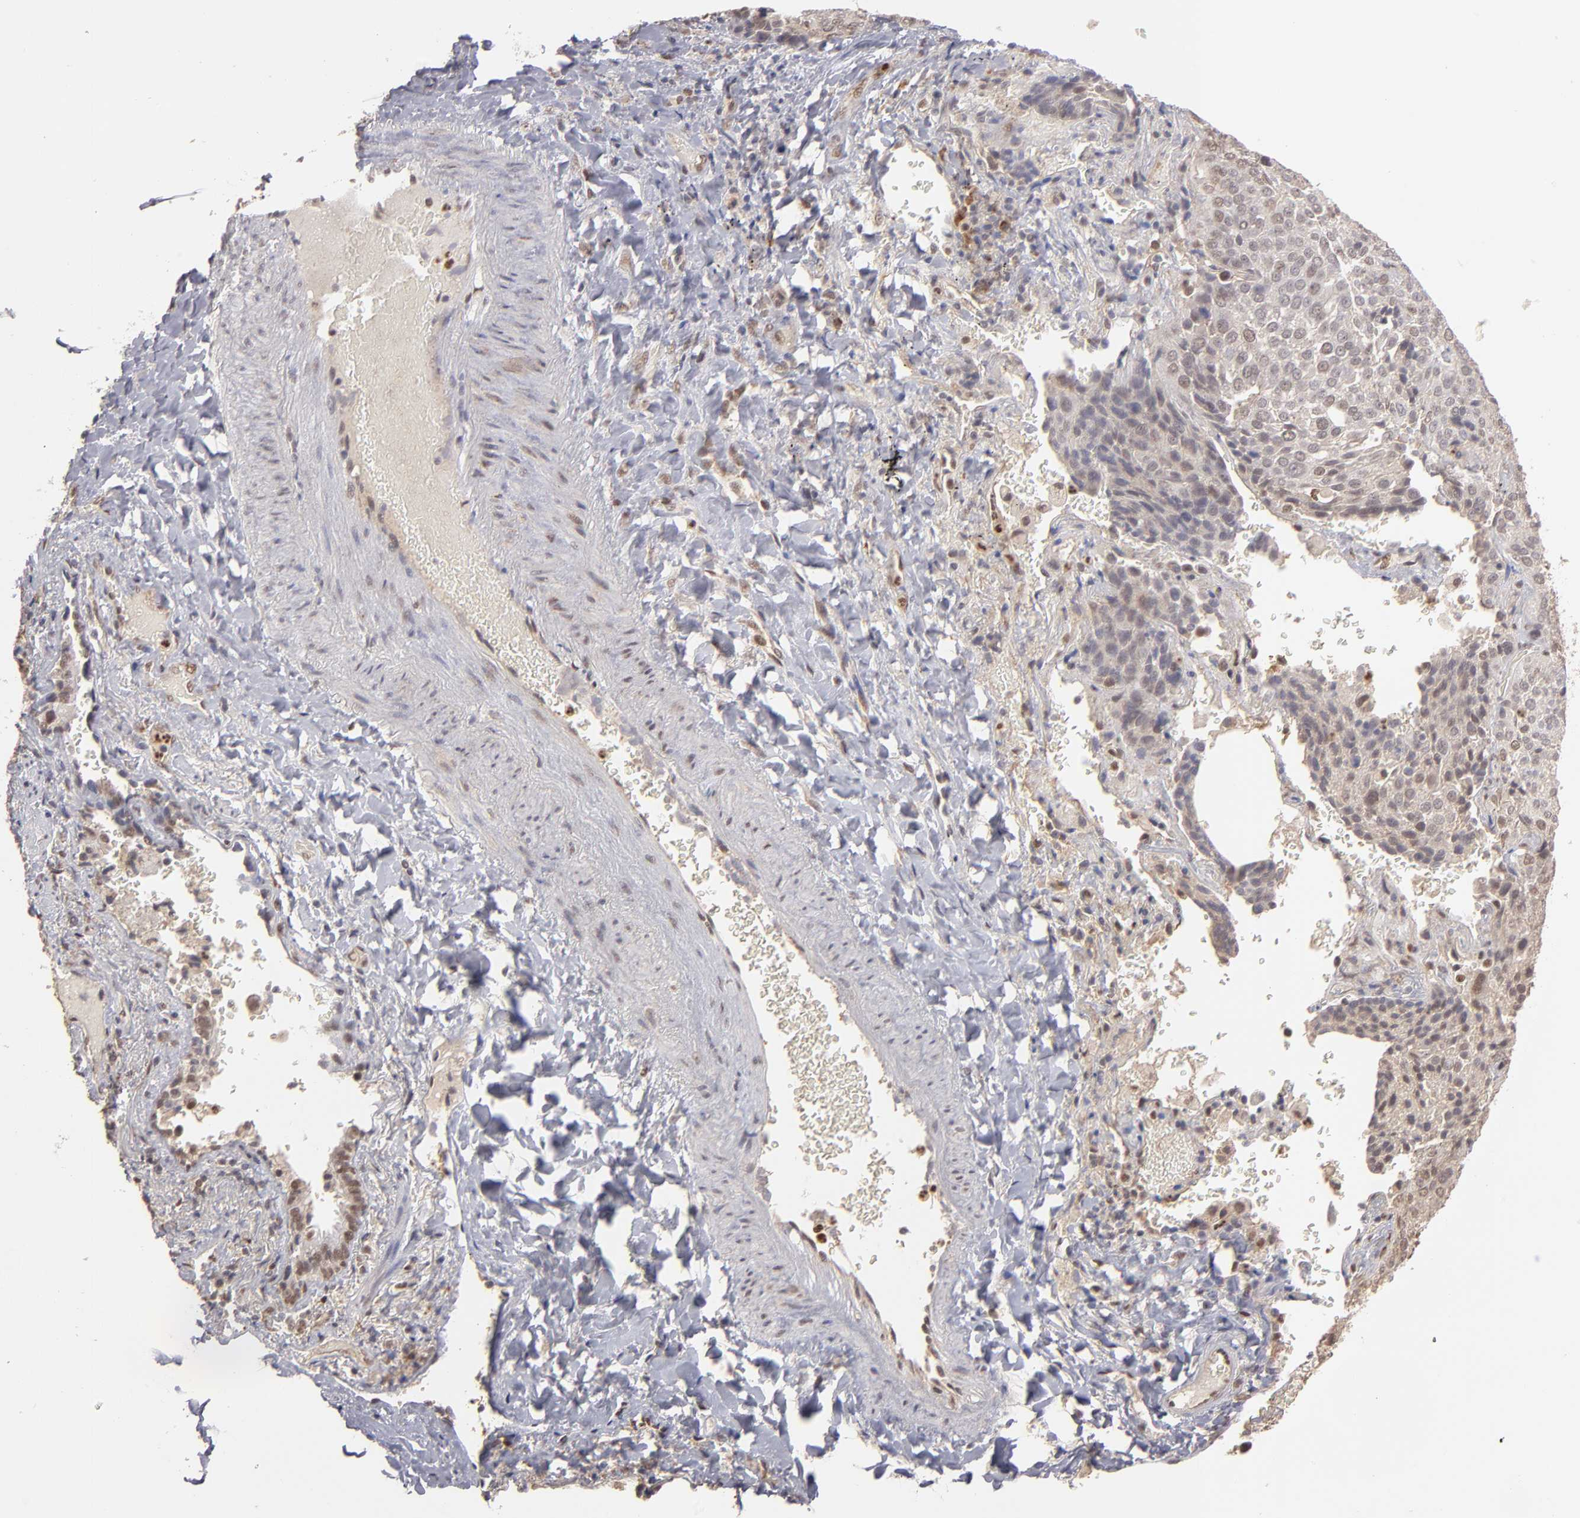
{"staining": {"intensity": "weak", "quantity": ">75%", "location": "cytoplasmic/membranous,nuclear"}, "tissue": "lung cancer", "cell_type": "Tumor cells", "image_type": "cancer", "snomed": [{"axis": "morphology", "description": "Squamous cell carcinoma, NOS"}, {"axis": "topography", "description": "Lung"}], "caption": "IHC image of lung squamous cell carcinoma stained for a protein (brown), which shows low levels of weak cytoplasmic/membranous and nuclear positivity in approximately >75% of tumor cells.", "gene": "NFE2", "patient": {"sex": "male", "age": 54}}